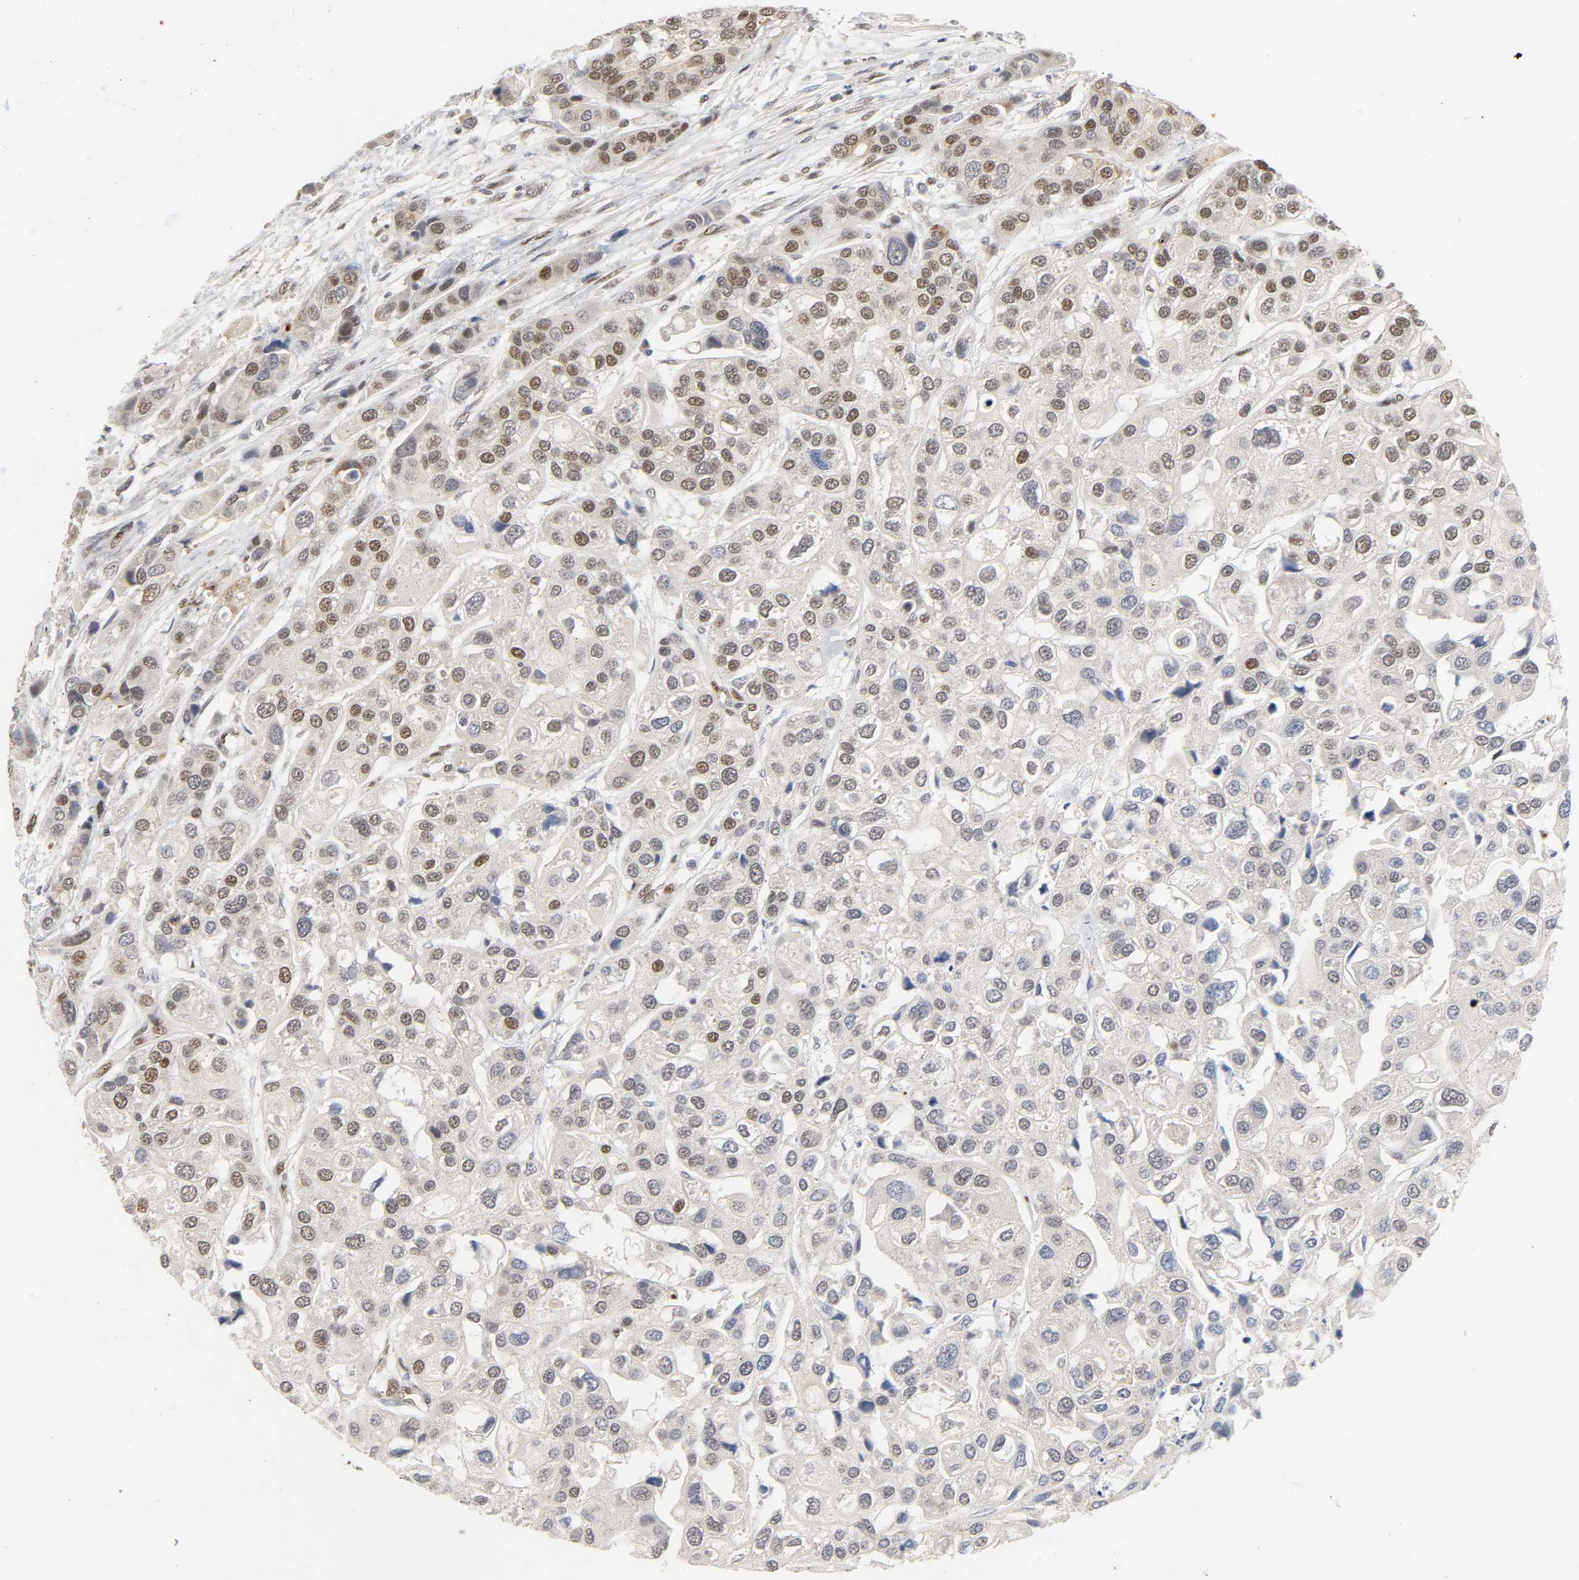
{"staining": {"intensity": "moderate", "quantity": "25%-75%", "location": "nuclear"}, "tissue": "urothelial cancer", "cell_type": "Tumor cells", "image_type": "cancer", "snomed": [{"axis": "morphology", "description": "Urothelial carcinoma, High grade"}, {"axis": "topography", "description": "Urinary bladder"}], "caption": "Moderate nuclear protein staining is present in approximately 25%-75% of tumor cells in urothelial carcinoma (high-grade).", "gene": "NCOA6", "patient": {"sex": "female", "age": 64}}